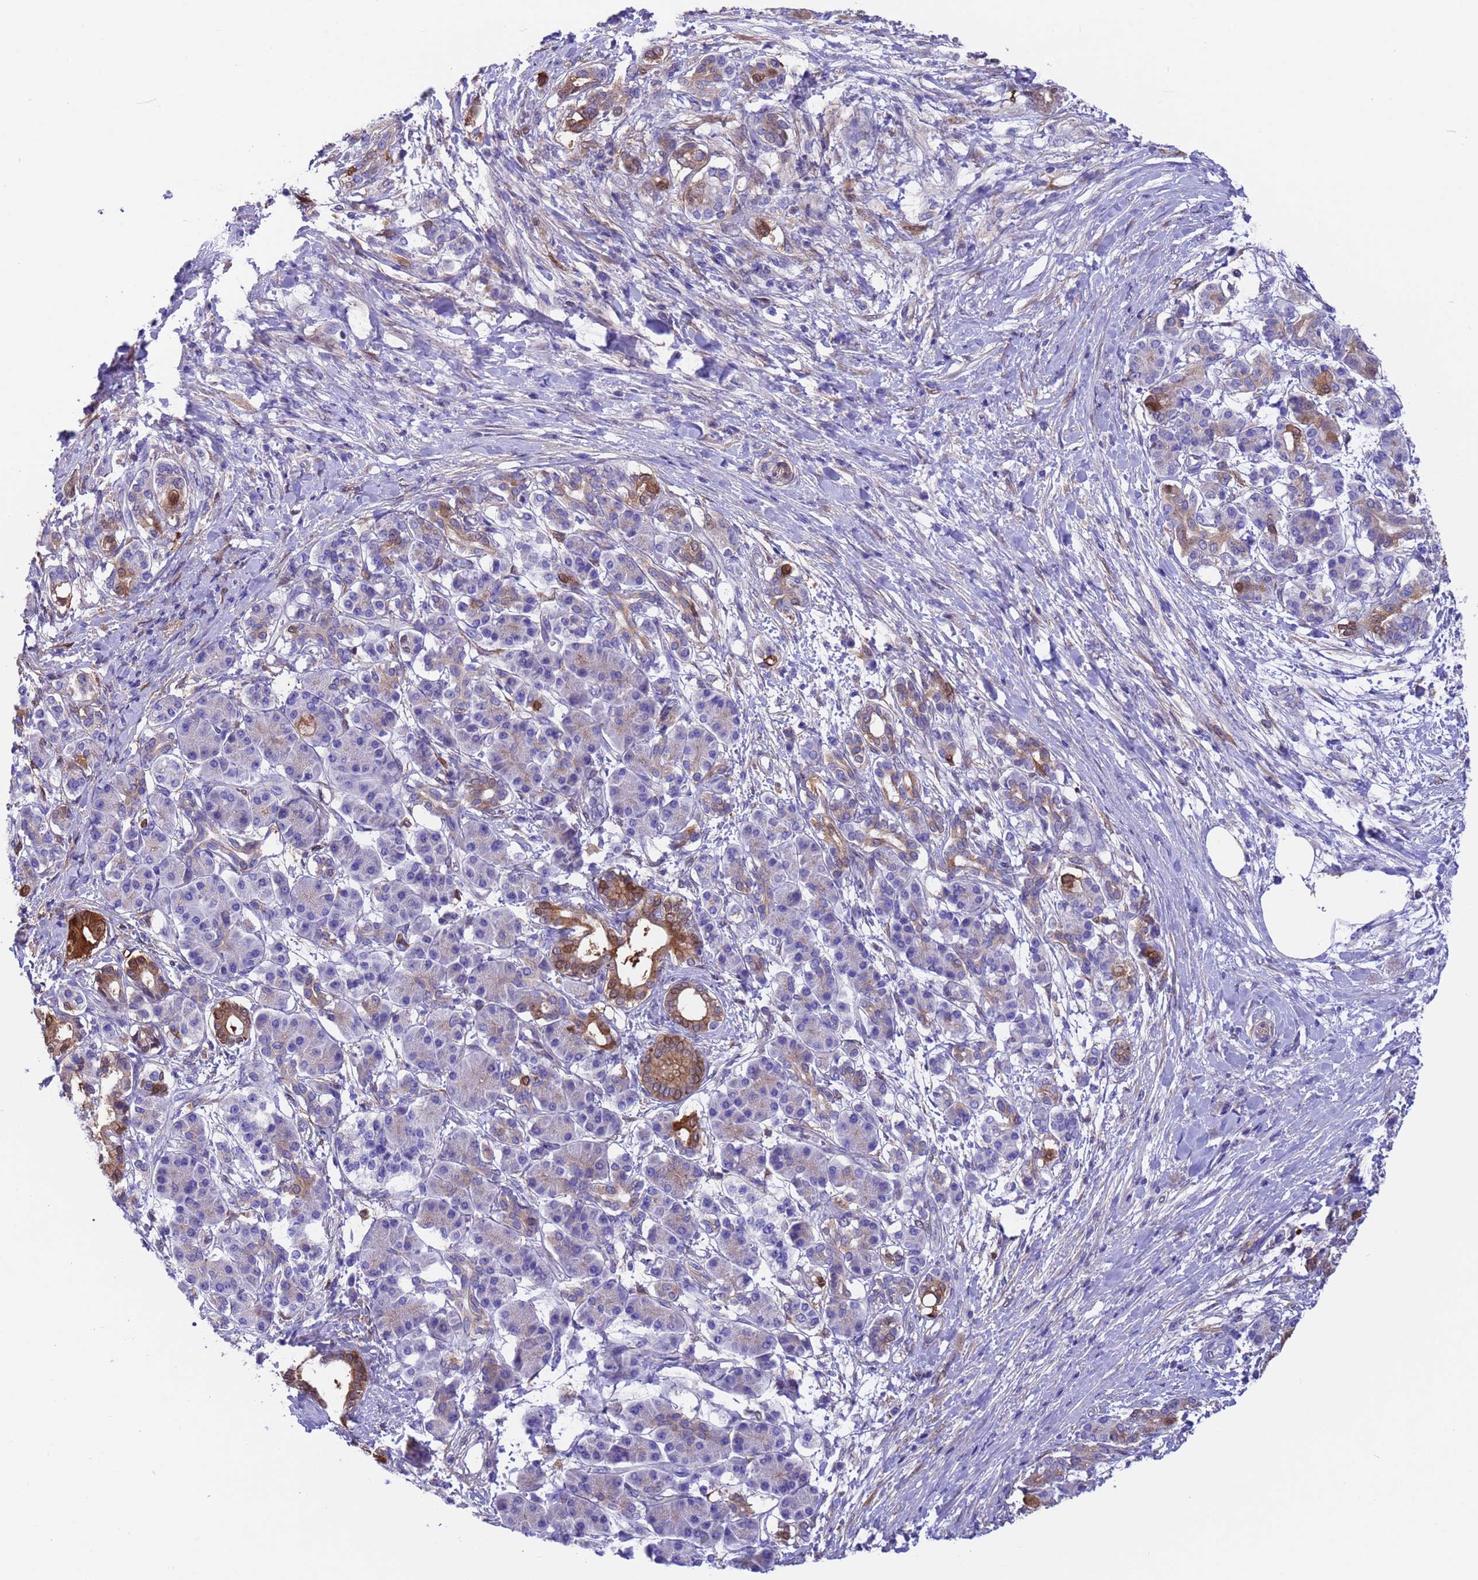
{"staining": {"intensity": "moderate", "quantity": "25%-75%", "location": "cytoplasmic/membranous,nuclear"}, "tissue": "pancreatic cancer", "cell_type": "Tumor cells", "image_type": "cancer", "snomed": [{"axis": "morphology", "description": "Adenocarcinoma, NOS"}, {"axis": "topography", "description": "Pancreas"}], "caption": "Moderate cytoplasmic/membranous and nuclear protein staining is appreciated in about 25%-75% of tumor cells in adenocarcinoma (pancreatic). (Brightfield microscopy of DAB IHC at high magnification).", "gene": "C6orf47", "patient": {"sex": "female", "age": 55}}